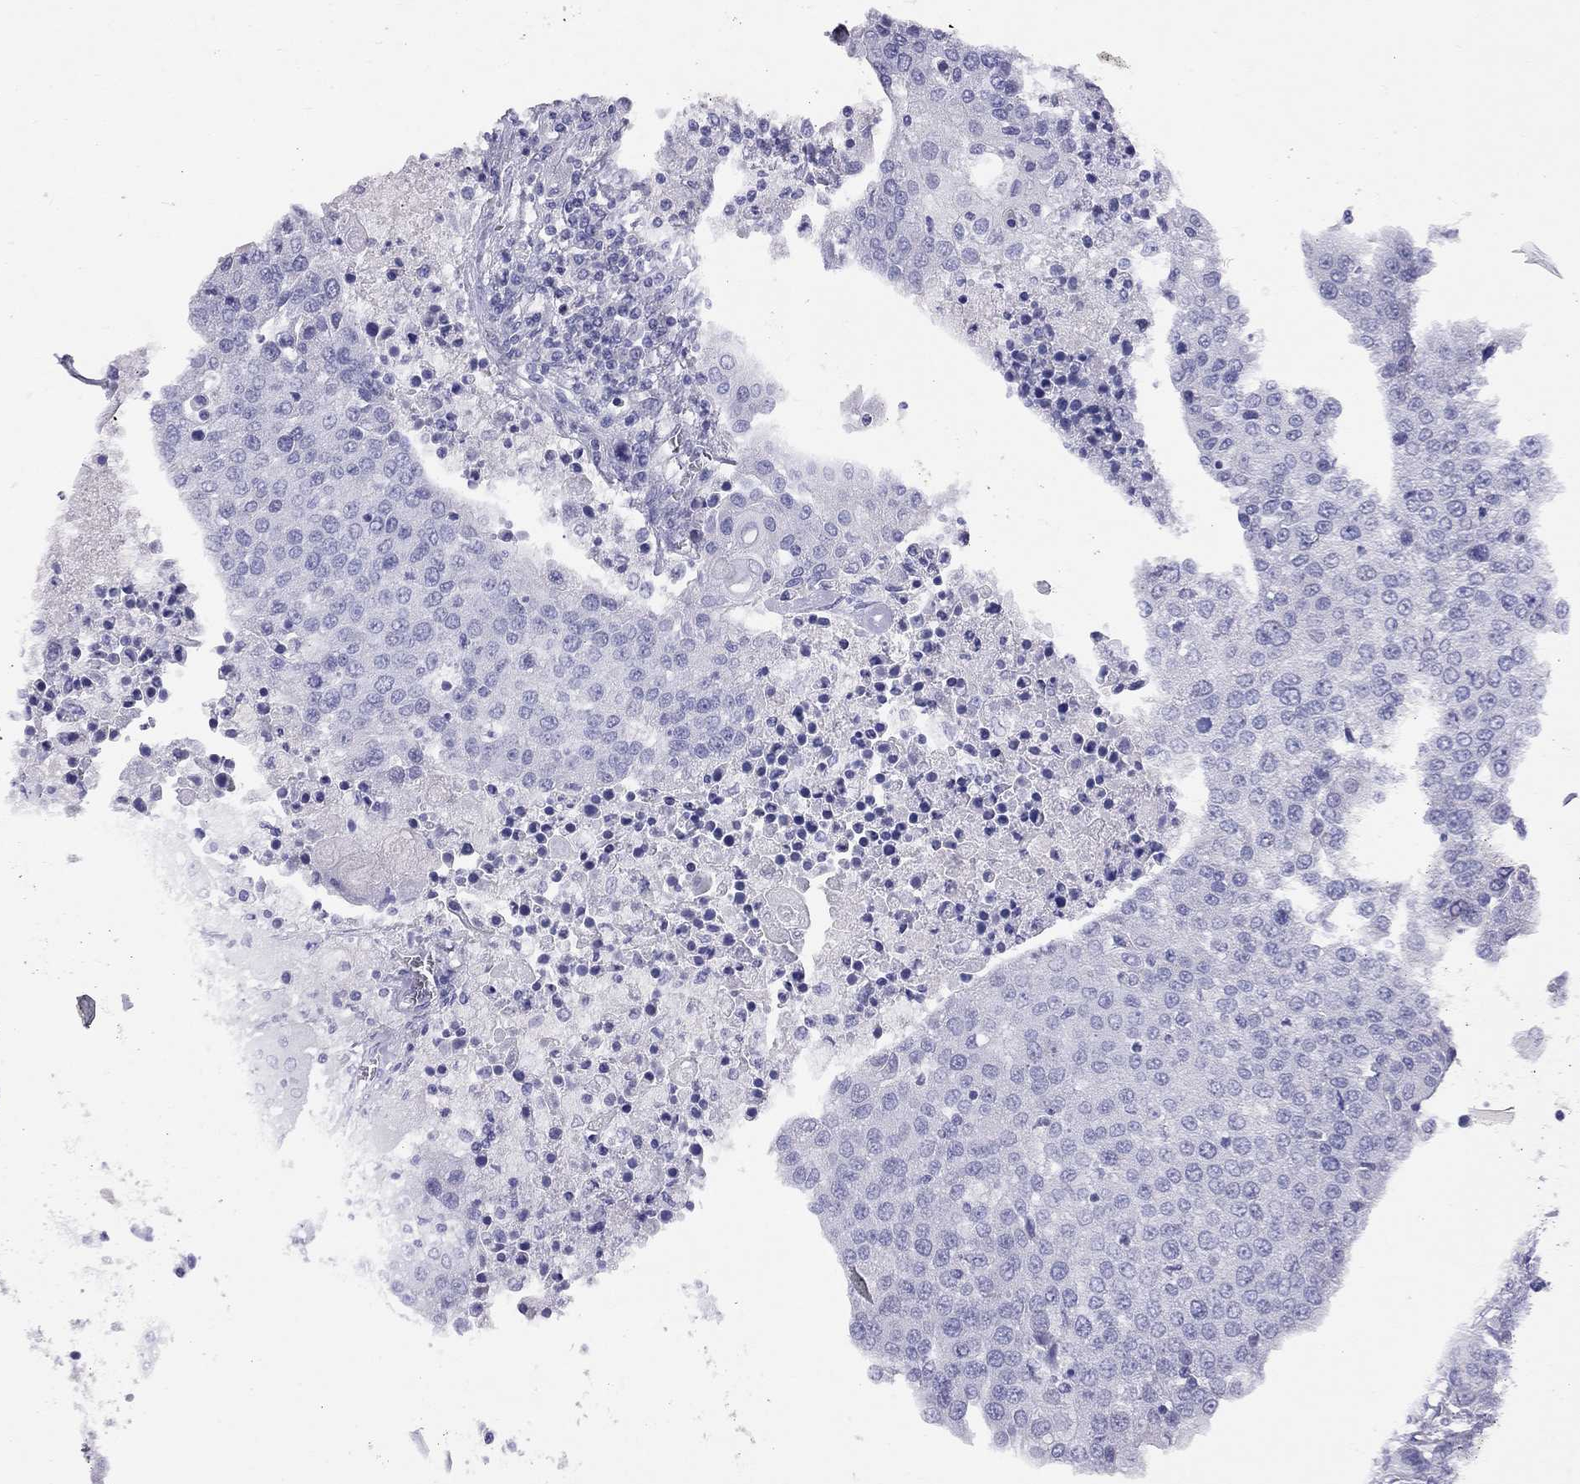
{"staining": {"intensity": "negative", "quantity": "none", "location": "none"}, "tissue": "urothelial cancer", "cell_type": "Tumor cells", "image_type": "cancer", "snomed": [{"axis": "morphology", "description": "Urothelial carcinoma, High grade"}, {"axis": "topography", "description": "Urinary bladder"}], "caption": "An immunohistochemistry (IHC) image of urothelial cancer is shown. There is no staining in tumor cells of urothelial cancer. Nuclei are stained in blue.", "gene": "FSCN3", "patient": {"sex": "female", "age": 85}}